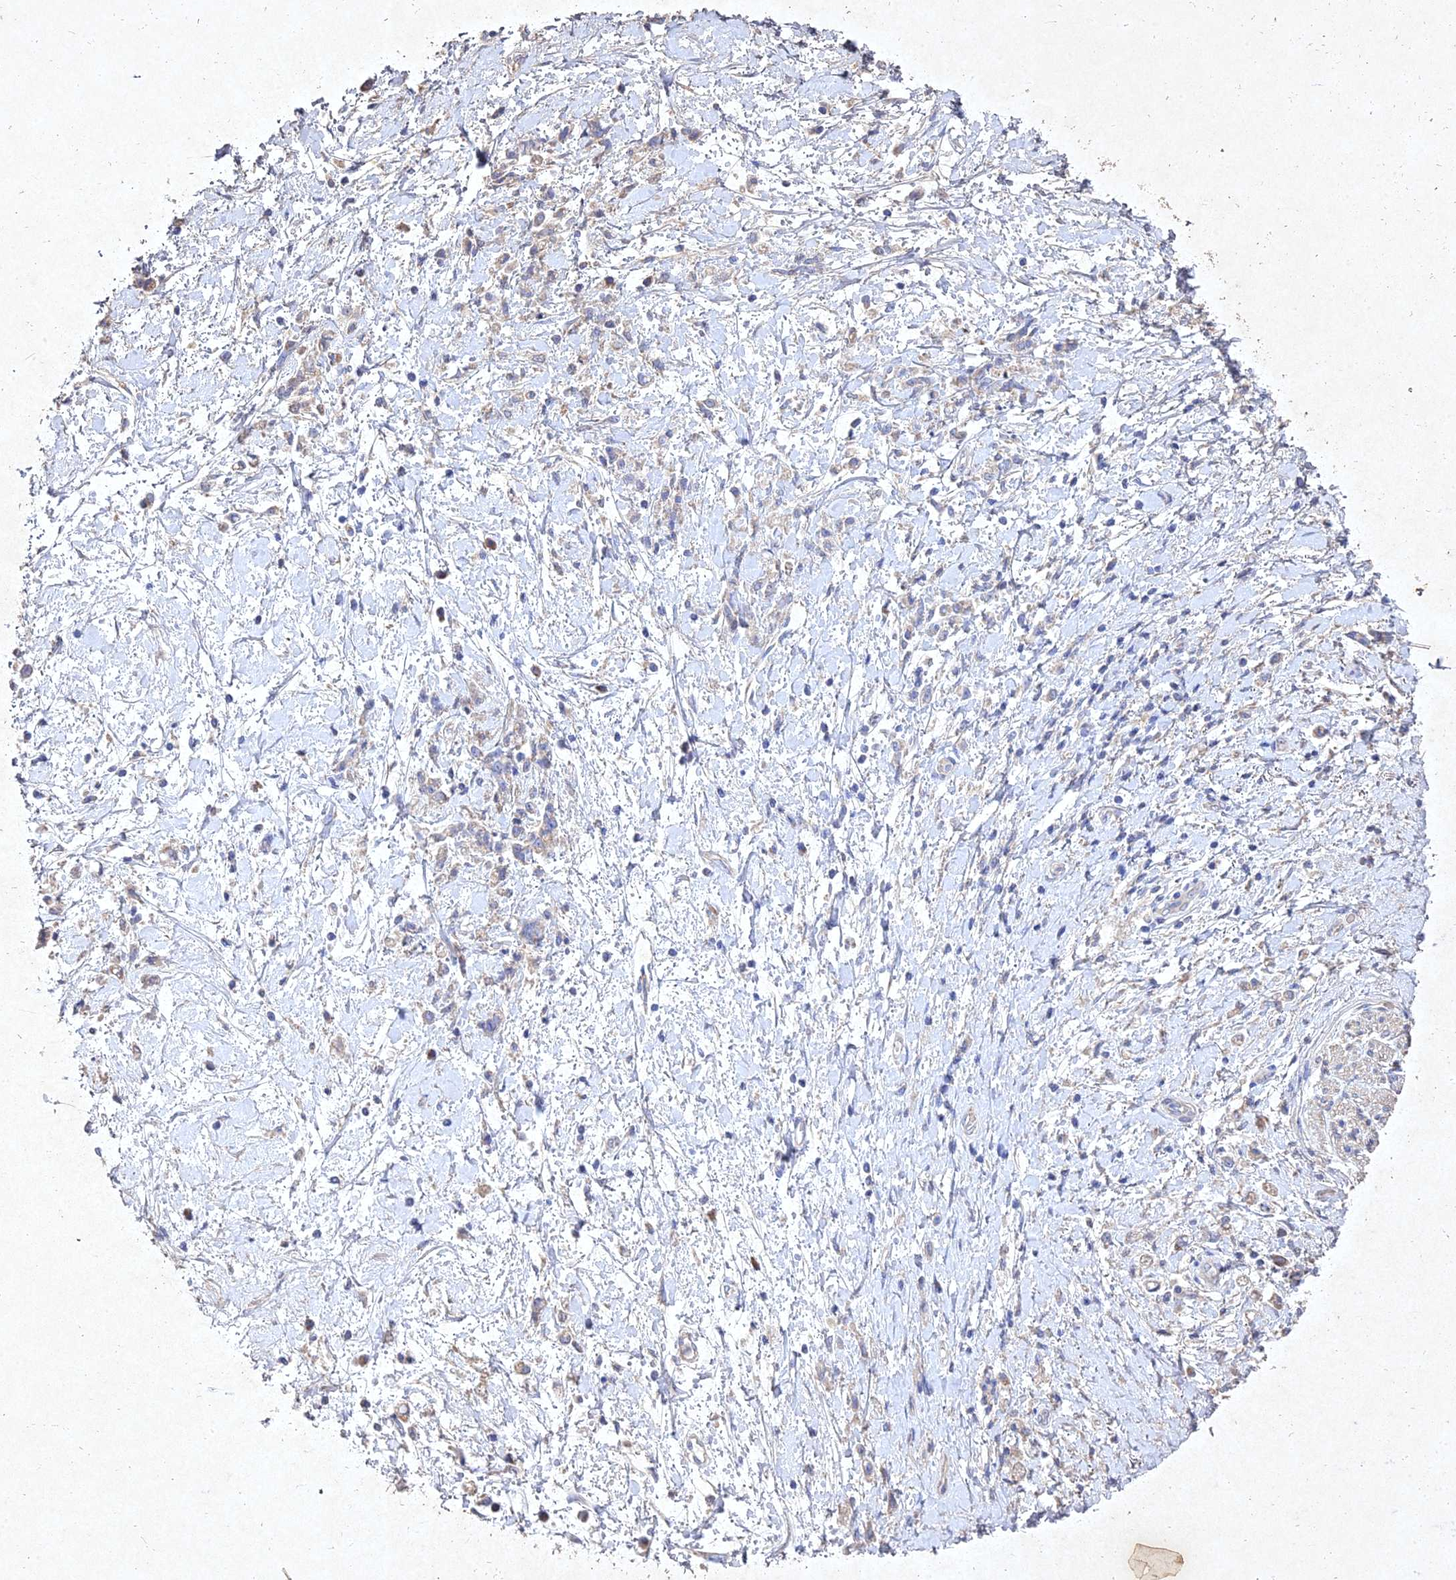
{"staining": {"intensity": "negative", "quantity": "none", "location": "none"}, "tissue": "stomach cancer", "cell_type": "Tumor cells", "image_type": "cancer", "snomed": [{"axis": "morphology", "description": "Adenocarcinoma, NOS"}, {"axis": "topography", "description": "Stomach"}], "caption": "This is an immunohistochemistry (IHC) photomicrograph of human stomach adenocarcinoma. There is no staining in tumor cells.", "gene": "NDUFV1", "patient": {"sex": "female", "age": 60}}